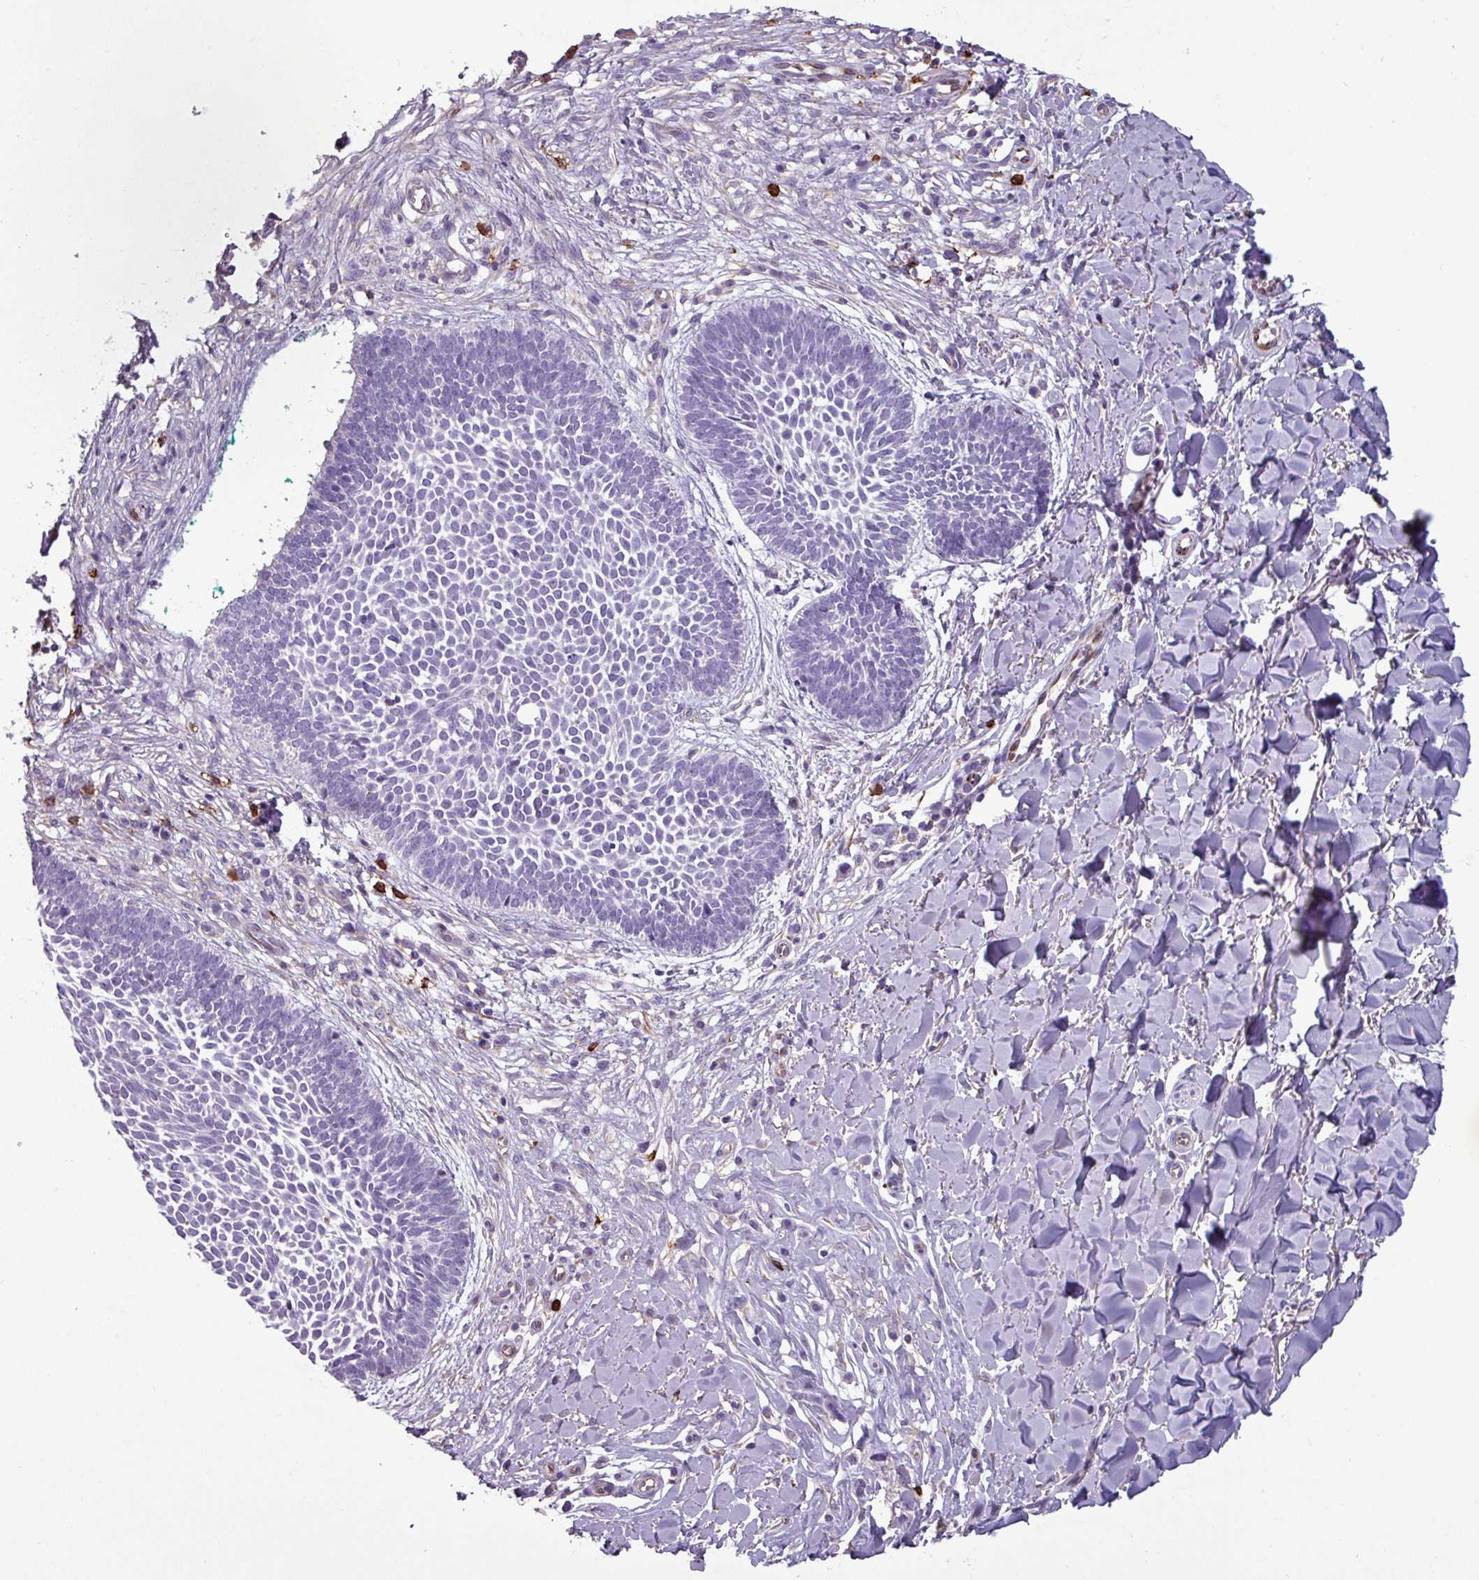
{"staining": {"intensity": "negative", "quantity": "none", "location": "none"}, "tissue": "skin cancer", "cell_type": "Tumor cells", "image_type": "cancer", "snomed": [{"axis": "morphology", "description": "Basal cell carcinoma"}, {"axis": "topography", "description": "Skin"}], "caption": "This is an immunohistochemistry histopathology image of basal cell carcinoma (skin). There is no staining in tumor cells.", "gene": "CD8A", "patient": {"sex": "male", "age": 49}}